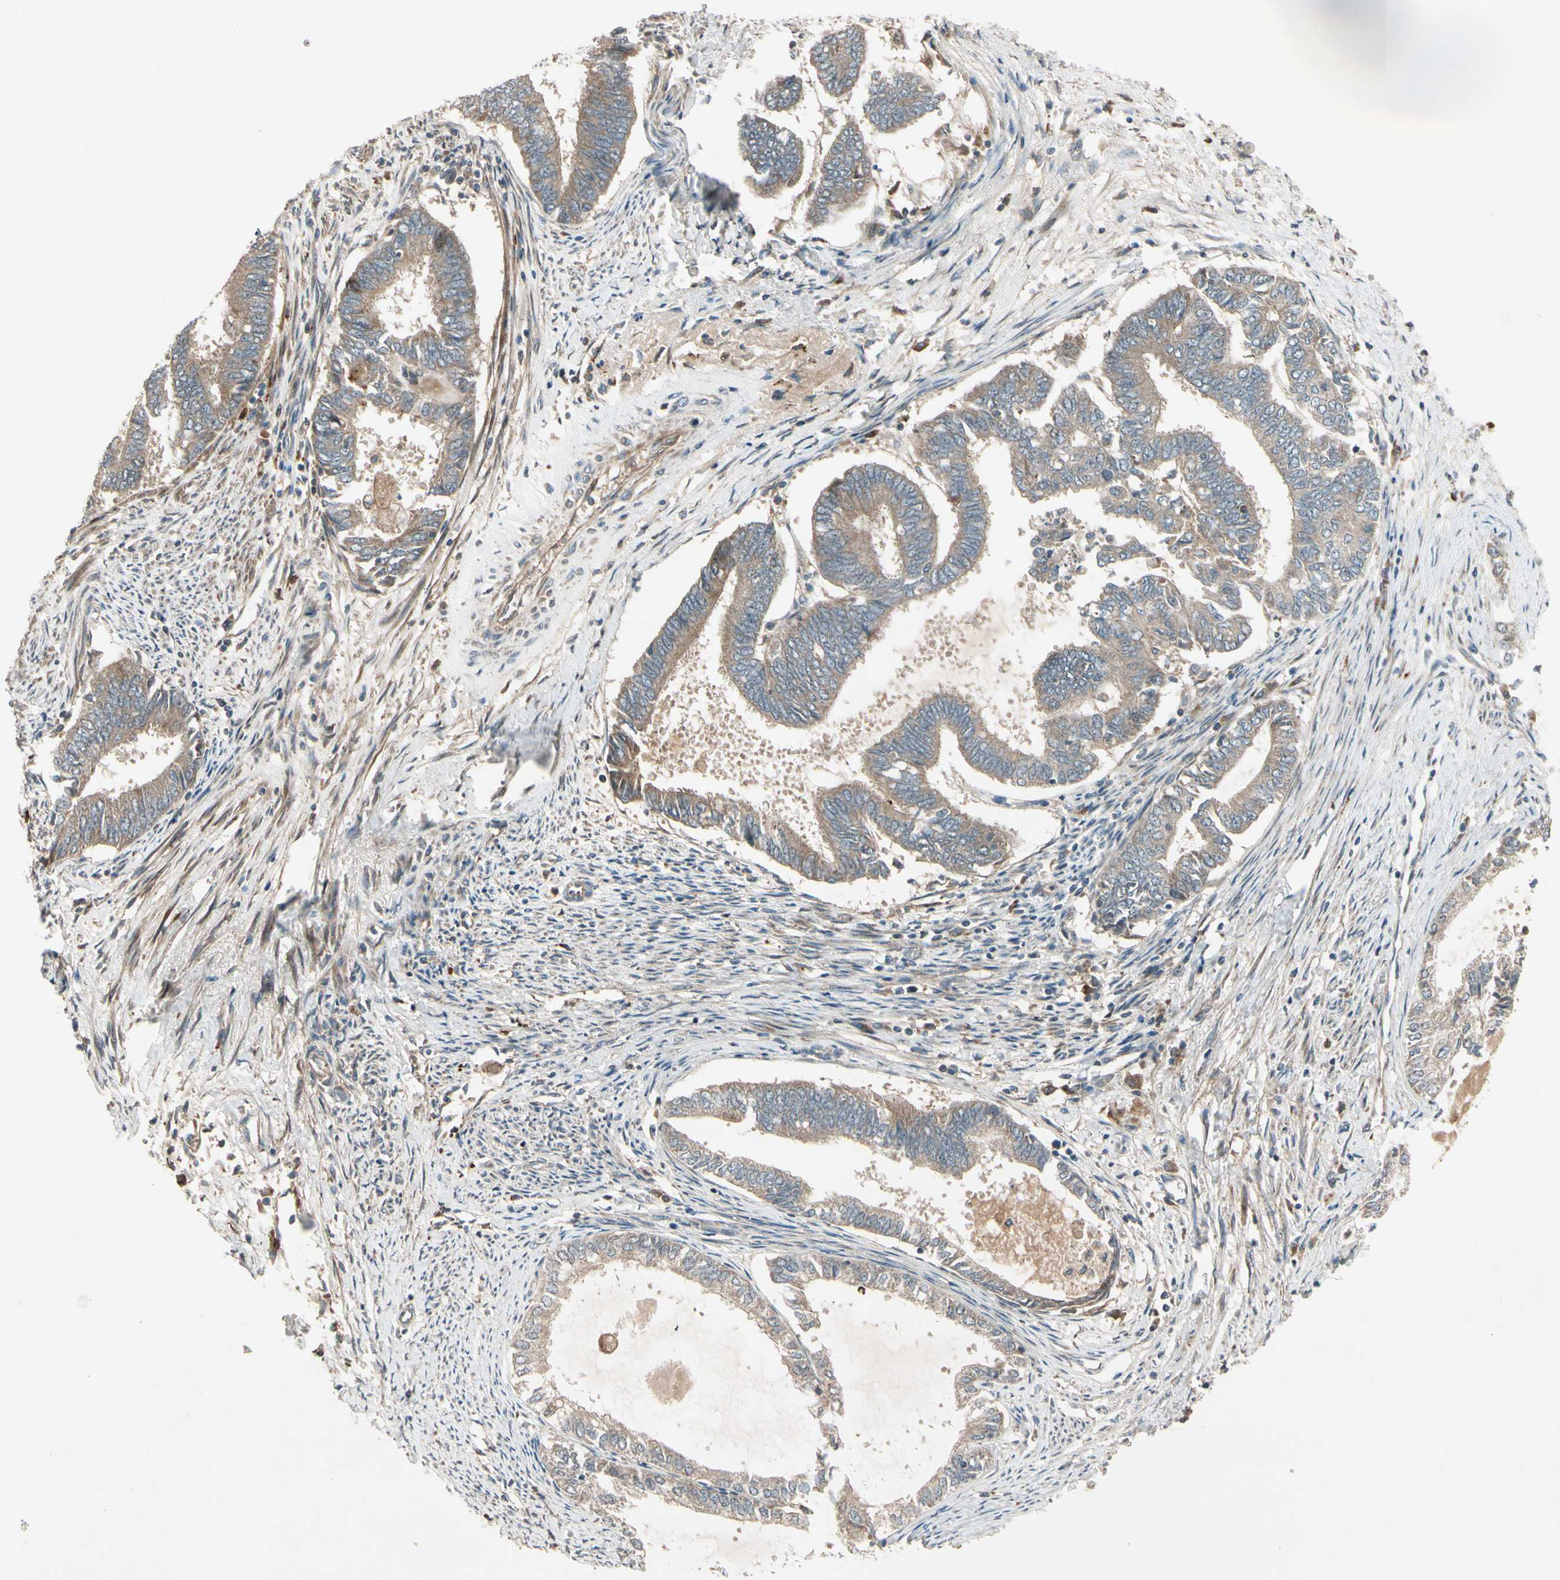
{"staining": {"intensity": "moderate", "quantity": ">75%", "location": "cytoplasmic/membranous"}, "tissue": "endometrial cancer", "cell_type": "Tumor cells", "image_type": "cancer", "snomed": [{"axis": "morphology", "description": "Adenocarcinoma, NOS"}, {"axis": "topography", "description": "Endometrium"}], "caption": "Human endometrial cancer (adenocarcinoma) stained with a brown dye shows moderate cytoplasmic/membranous positive positivity in approximately >75% of tumor cells.", "gene": "ACVR1C", "patient": {"sex": "female", "age": 86}}